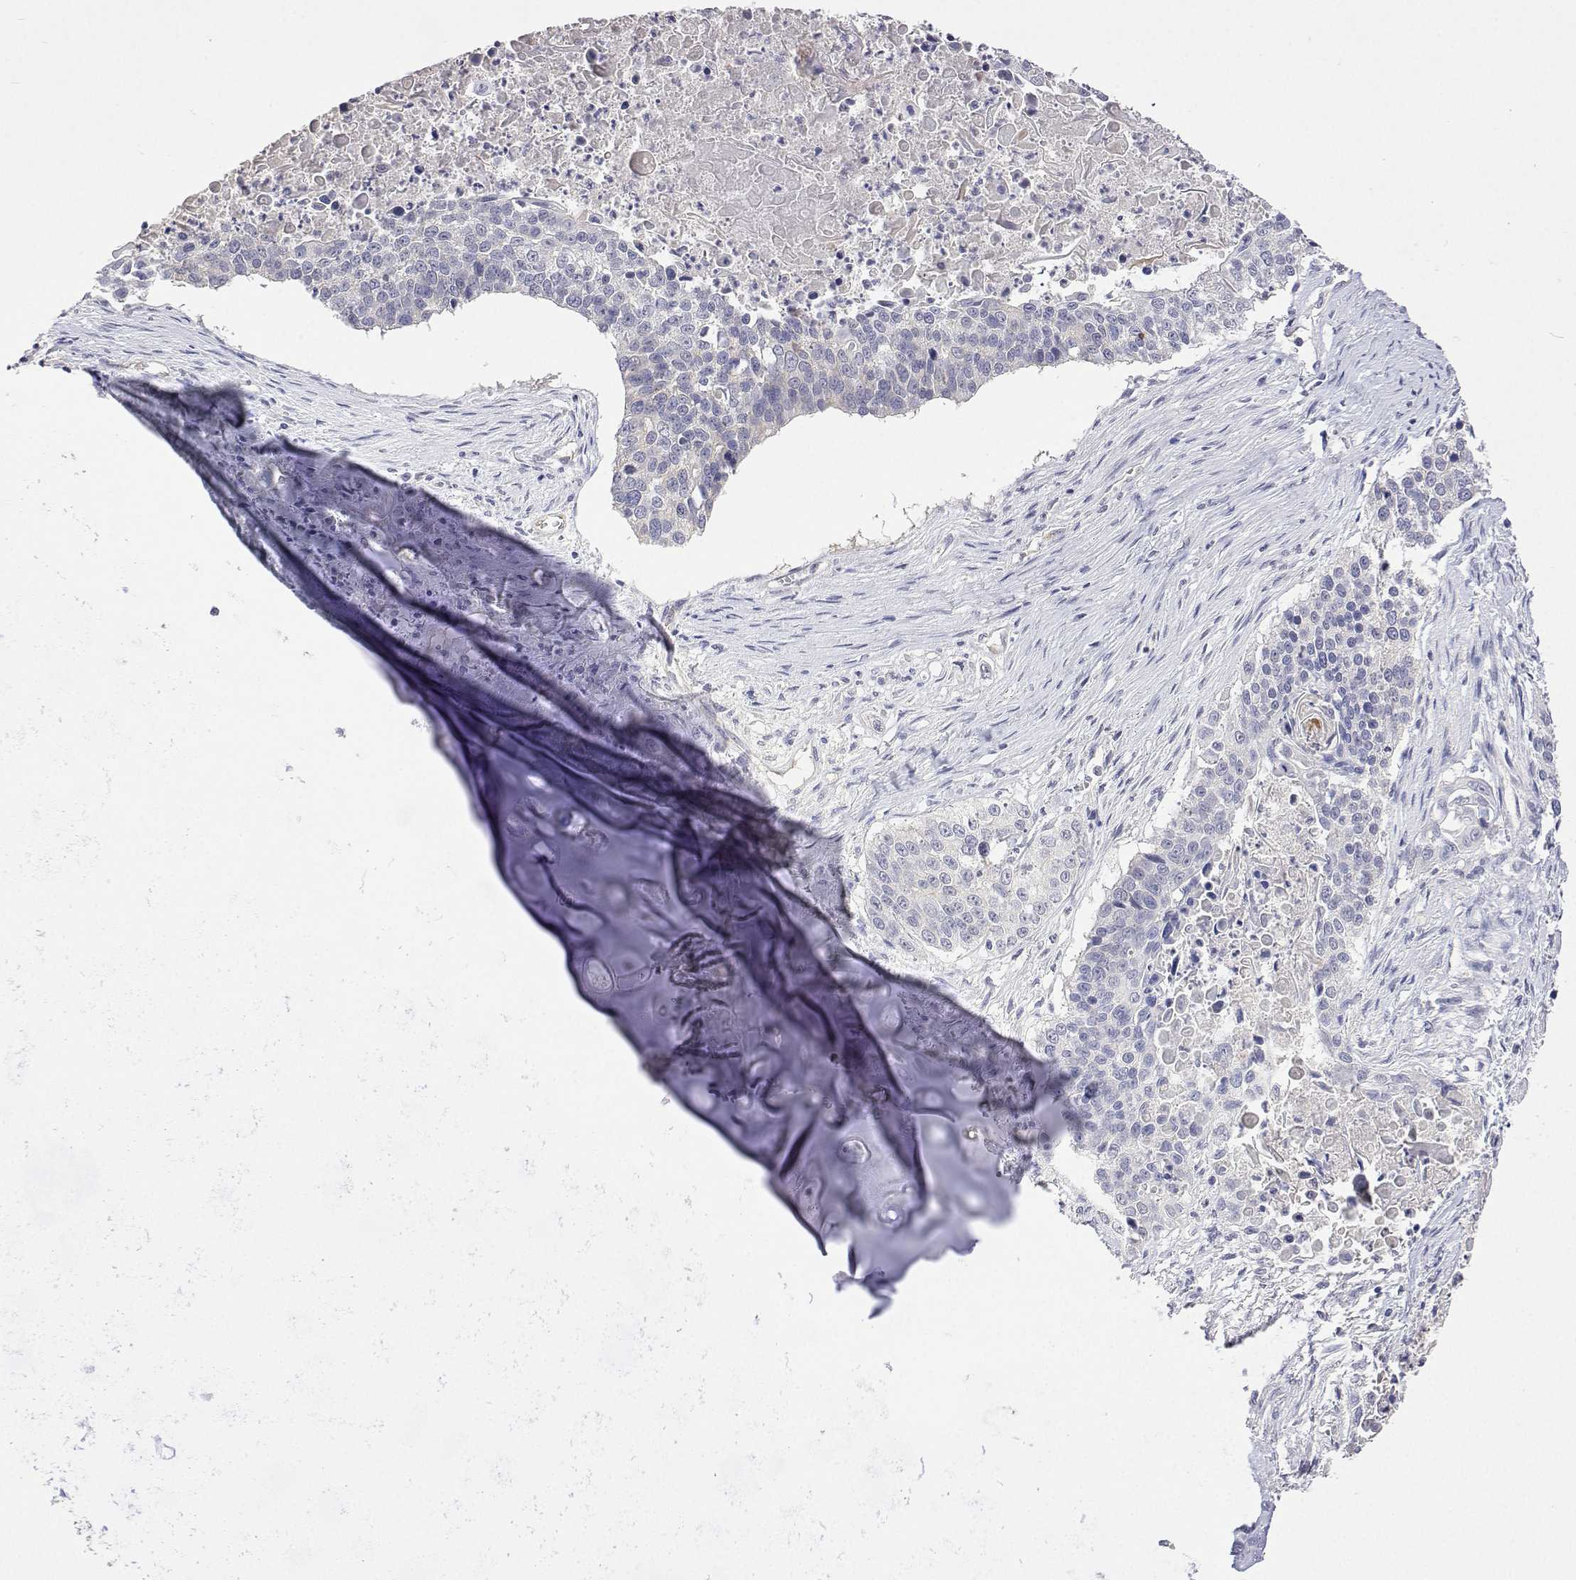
{"staining": {"intensity": "negative", "quantity": "none", "location": "none"}, "tissue": "lung cancer", "cell_type": "Tumor cells", "image_type": "cancer", "snomed": [{"axis": "morphology", "description": "Squamous cell carcinoma, NOS"}, {"axis": "morphology", "description": "Squamous cell carcinoma, metastatic, NOS"}, {"axis": "topography", "description": "Lung"}, {"axis": "topography", "description": "Pleura, NOS"}], "caption": "Histopathology image shows no significant protein positivity in tumor cells of lung cancer.", "gene": "PLCB1", "patient": {"sex": "male", "age": 72}}